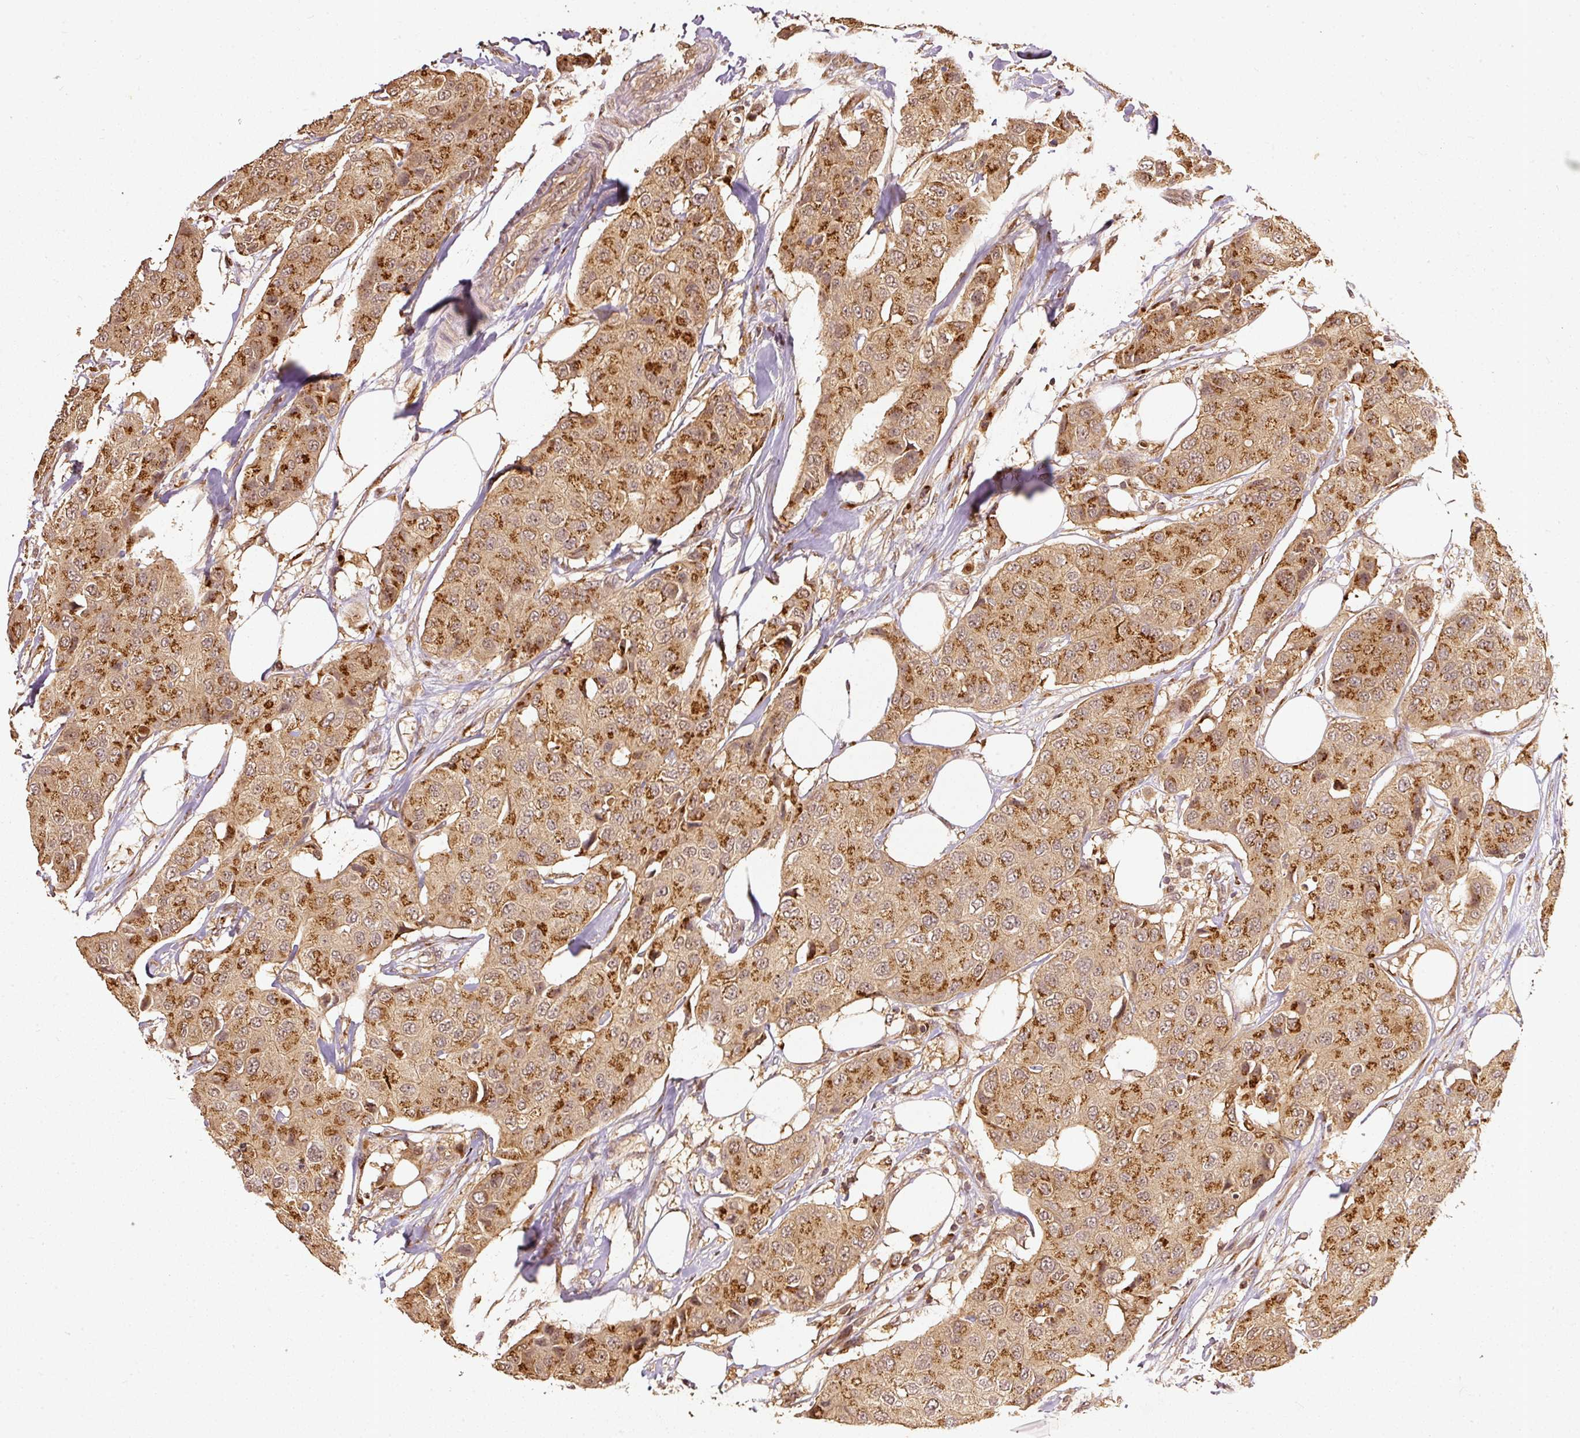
{"staining": {"intensity": "strong", "quantity": ">75%", "location": "cytoplasmic/membranous"}, "tissue": "breast cancer", "cell_type": "Tumor cells", "image_type": "cancer", "snomed": [{"axis": "morphology", "description": "Duct carcinoma"}, {"axis": "topography", "description": "Breast"}], "caption": "Immunohistochemistry (IHC) (DAB (3,3'-diaminobenzidine)) staining of human breast cancer (infiltrating ductal carcinoma) shows strong cytoplasmic/membranous protein staining in about >75% of tumor cells. (DAB = brown stain, brightfield microscopy at high magnification).", "gene": "FUT8", "patient": {"sex": "female", "age": 80}}